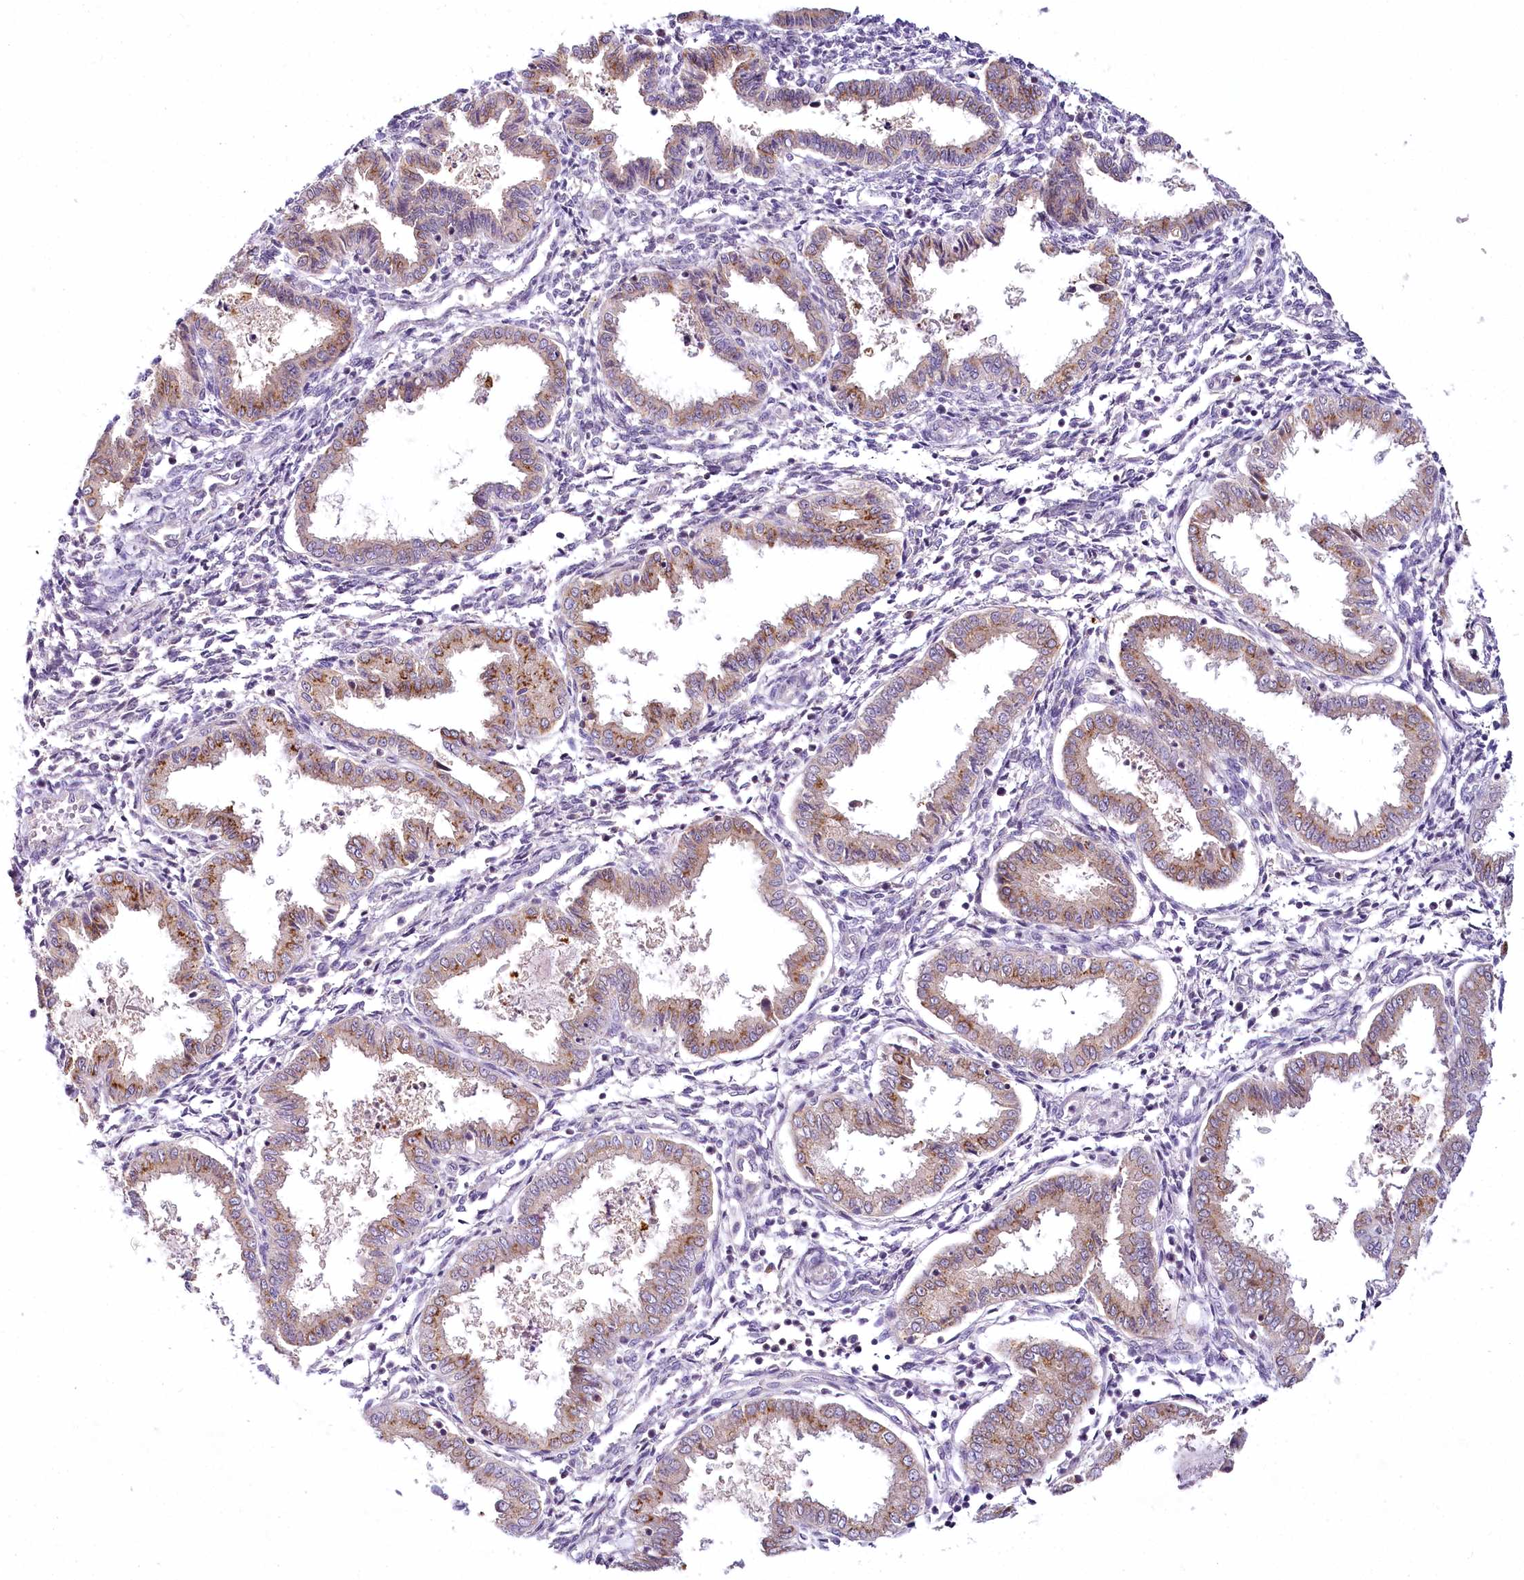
{"staining": {"intensity": "negative", "quantity": "none", "location": "none"}, "tissue": "endometrium", "cell_type": "Cells in endometrial stroma", "image_type": "normal", "snomed": [{"axis": "morphology", "description": "Normal tissue, NOS"}, {"axis": "topography", "description": "Endometrium"}], "caption": "This is a micrograph of IHC staining of benign endometrium, which shows no staining in cells in endometrial stroma. (DAB IHC visualized using brightfield microscopy, high magnification).", "gene": "VWA5A", "patient": {"sex": "female", "age": 33}}